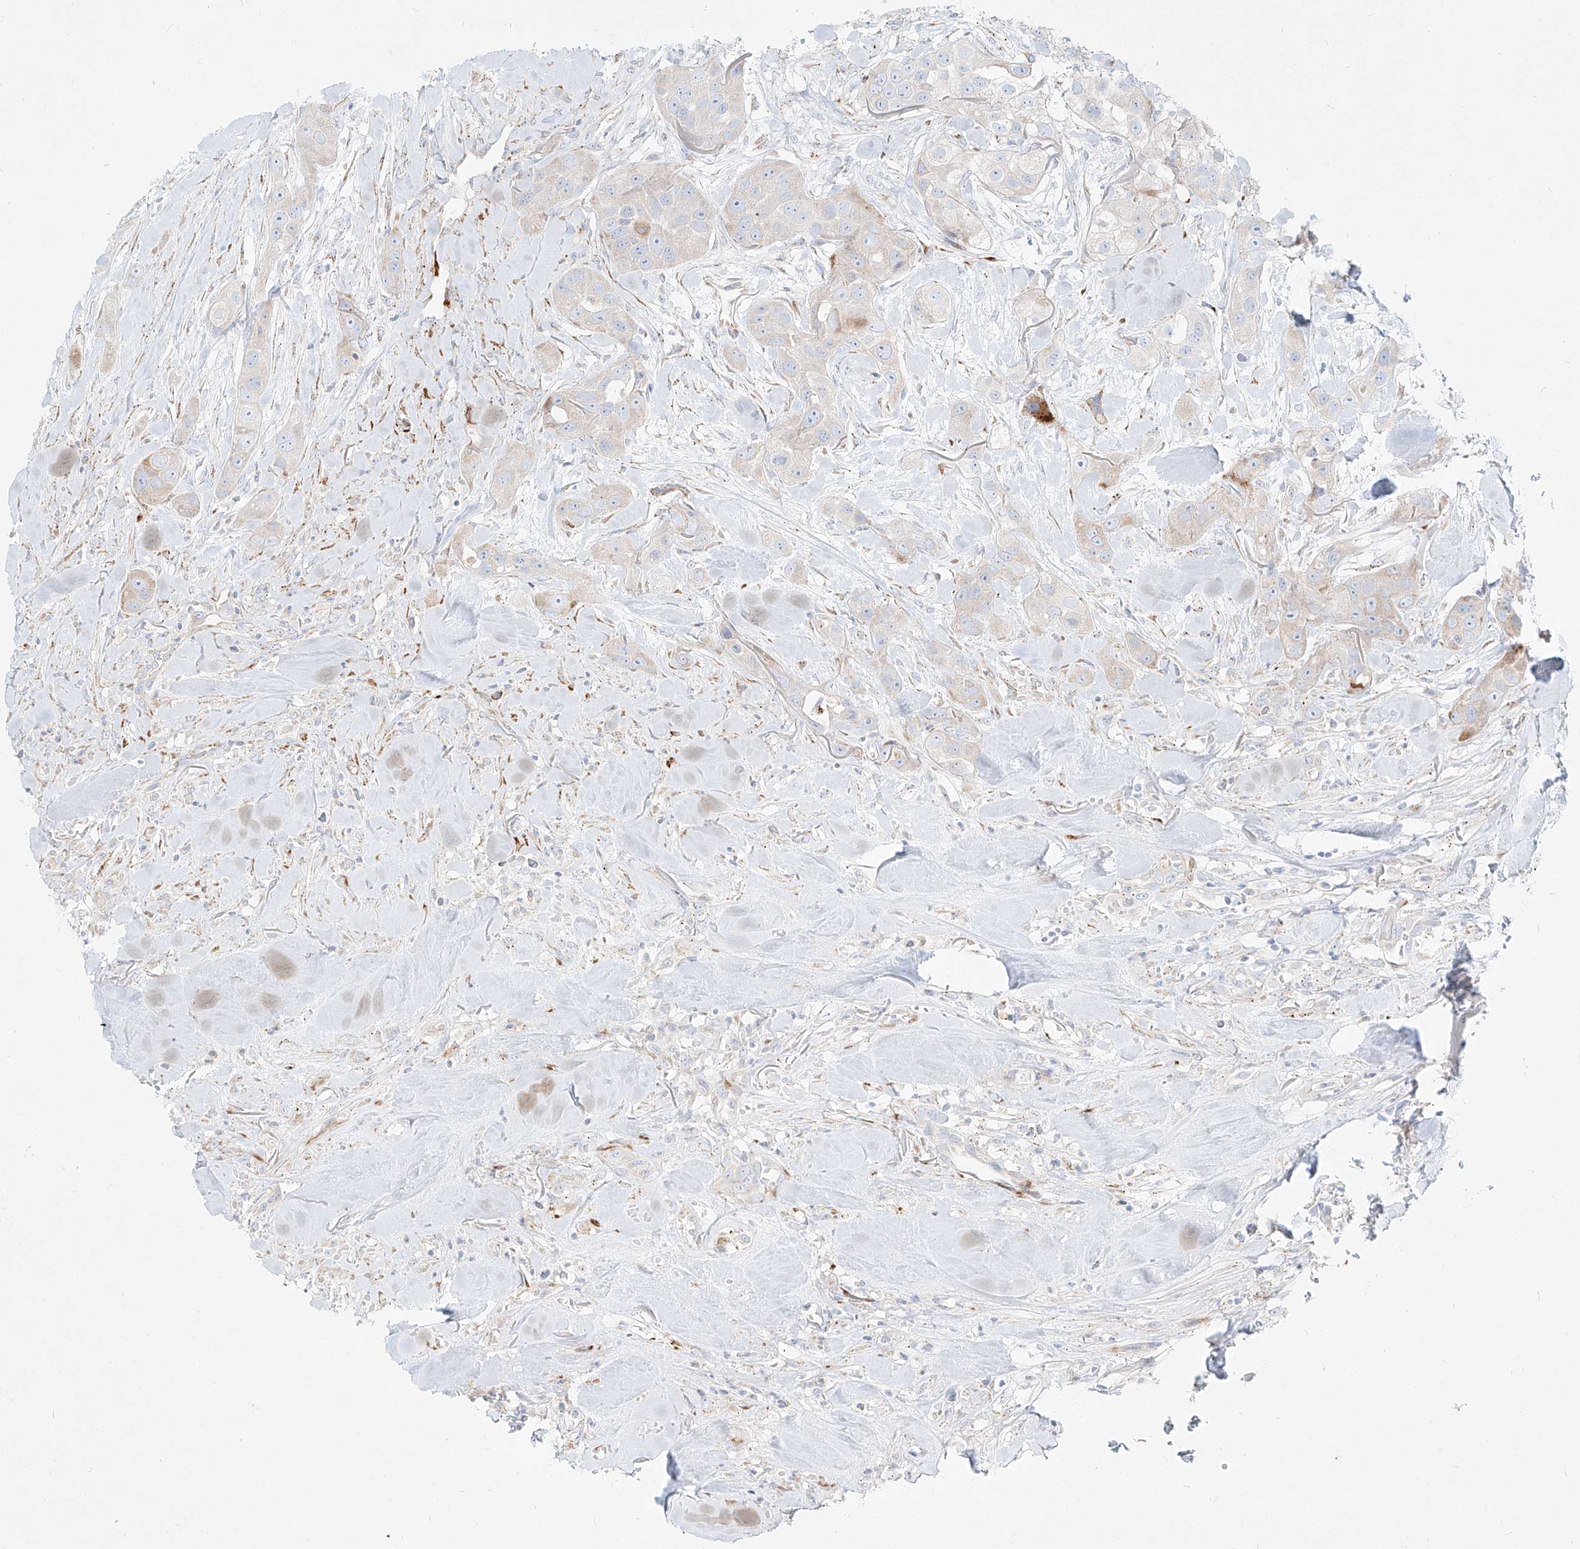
{"staining": {"intensity": "negative", "quantity": "none", "location": "none"}, "tissue": "head and neck cancer", "cell_type": "Tumor cells", "image_type": "cancer", "snomed": [{"axis": "morphology", "description": "Normal tissue, NOS"}, {"axis": "morphology", "description": "Squamous cell carcinoma, NOS"}, {"axis": "topography", "description": "Skeletal muscle"}, {"axis": "topography", "description": "Head-Neck"}], "caption": "Immunohistochemistry (IHC) image of head and neck squamous cell carcinoma stained for a protein (brown), which shows no staining in tumor cells.", "gene": "MTX2", "patient": {"sex": "male", "age": 51}}